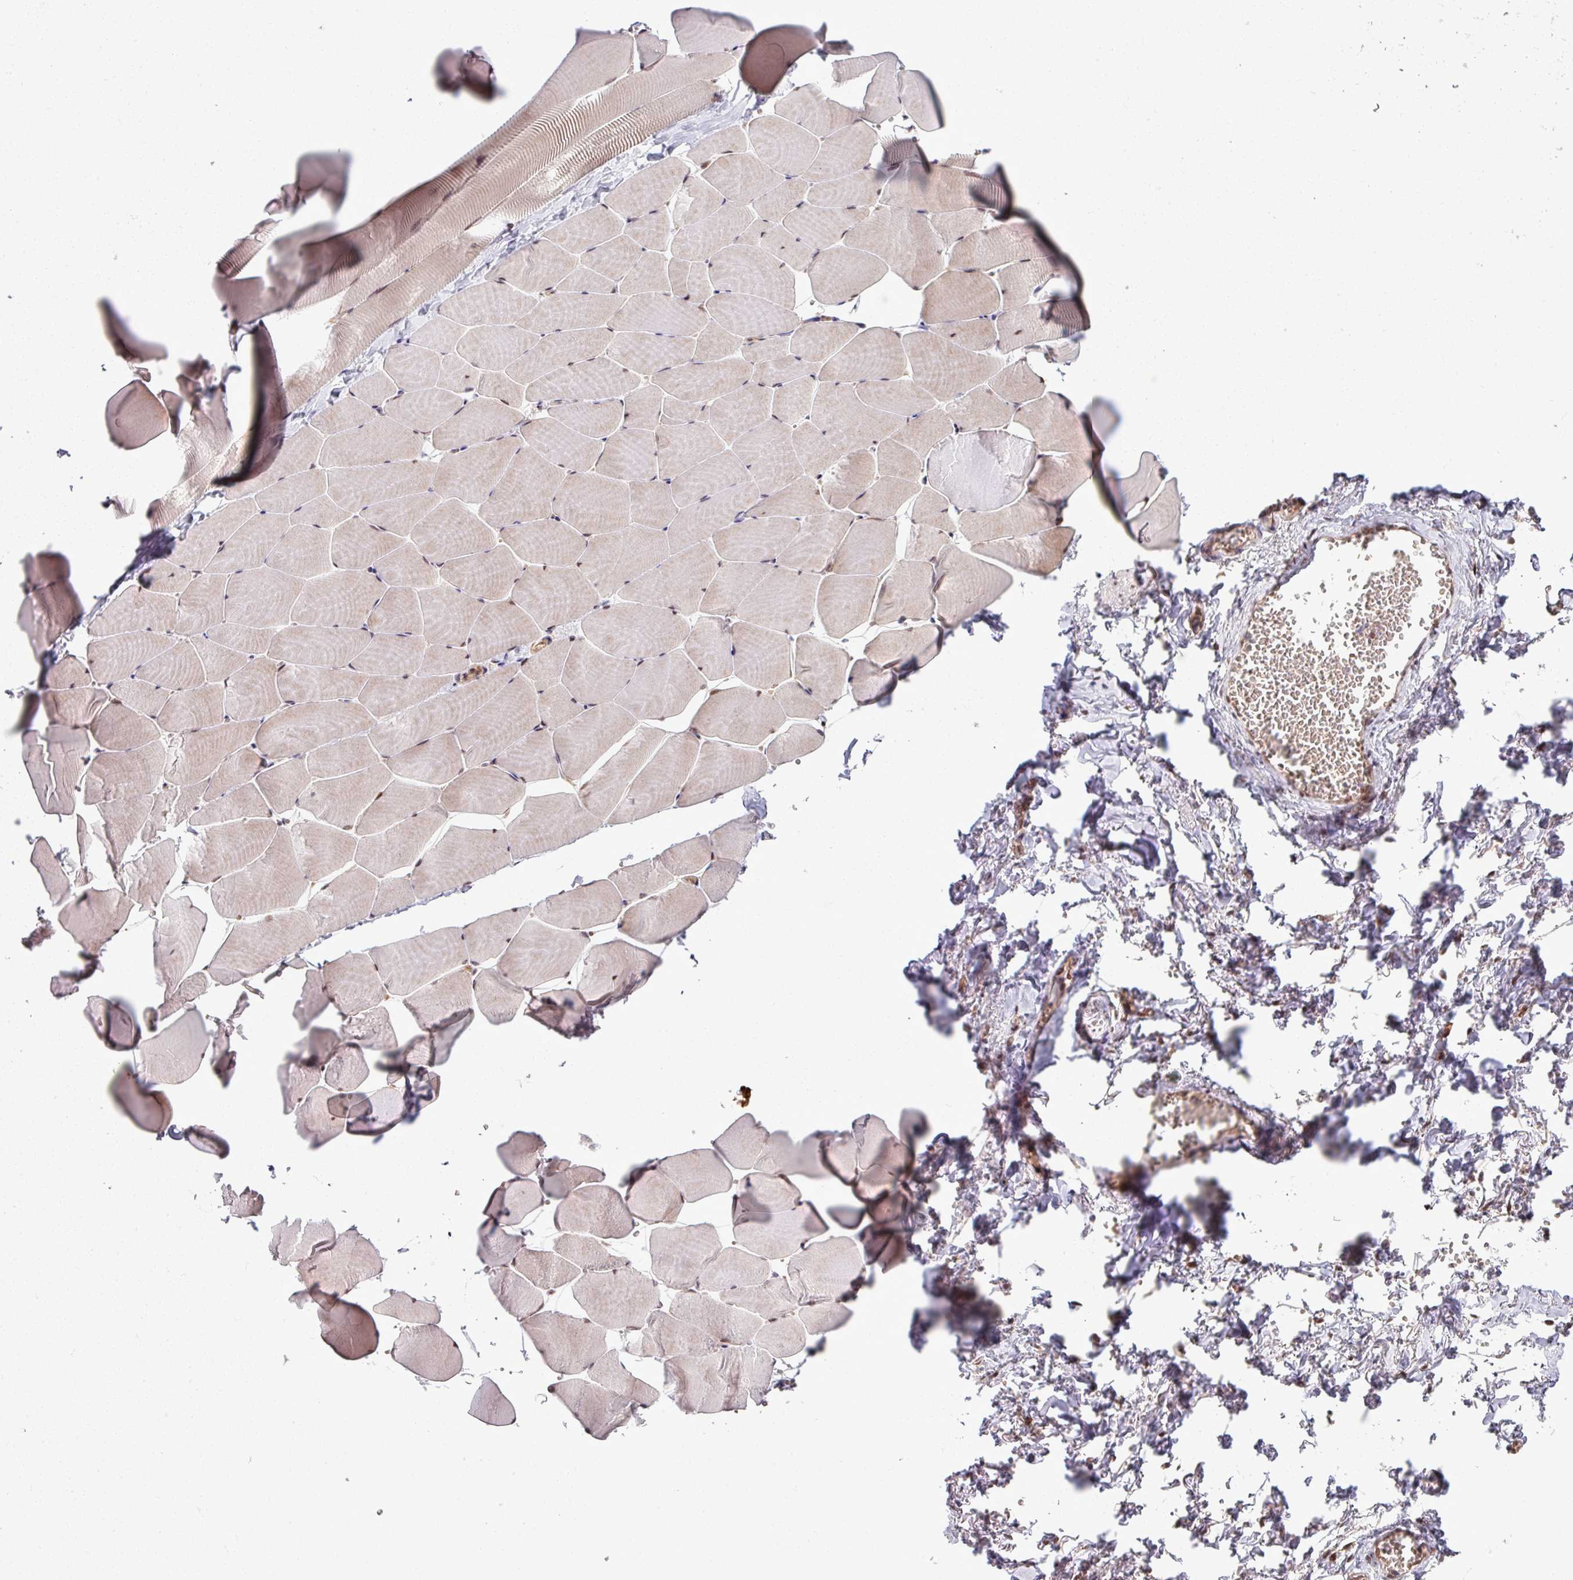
{"staining": {"intensity": "moderate", "quantity": ">75%", "location": "nuclear"}, "tissue": "skeletal muscle", "cell_type": "Myocytes", "image_type": "normal", "snomed": [{"axis": "morphology", "description": "Normal tissue, NOS"}, {"axis": "topography", "description": "Skeletal muscle"}], "caption": "IHC photomicrograph of unremarkable skeletal muscle stained for a protein (brown), which shows medium levels of moderate nuclear positivity in approximately >75% of myocytes.", "gene": "KCTD11", "patient": {"sex": "male", "age": 25}}